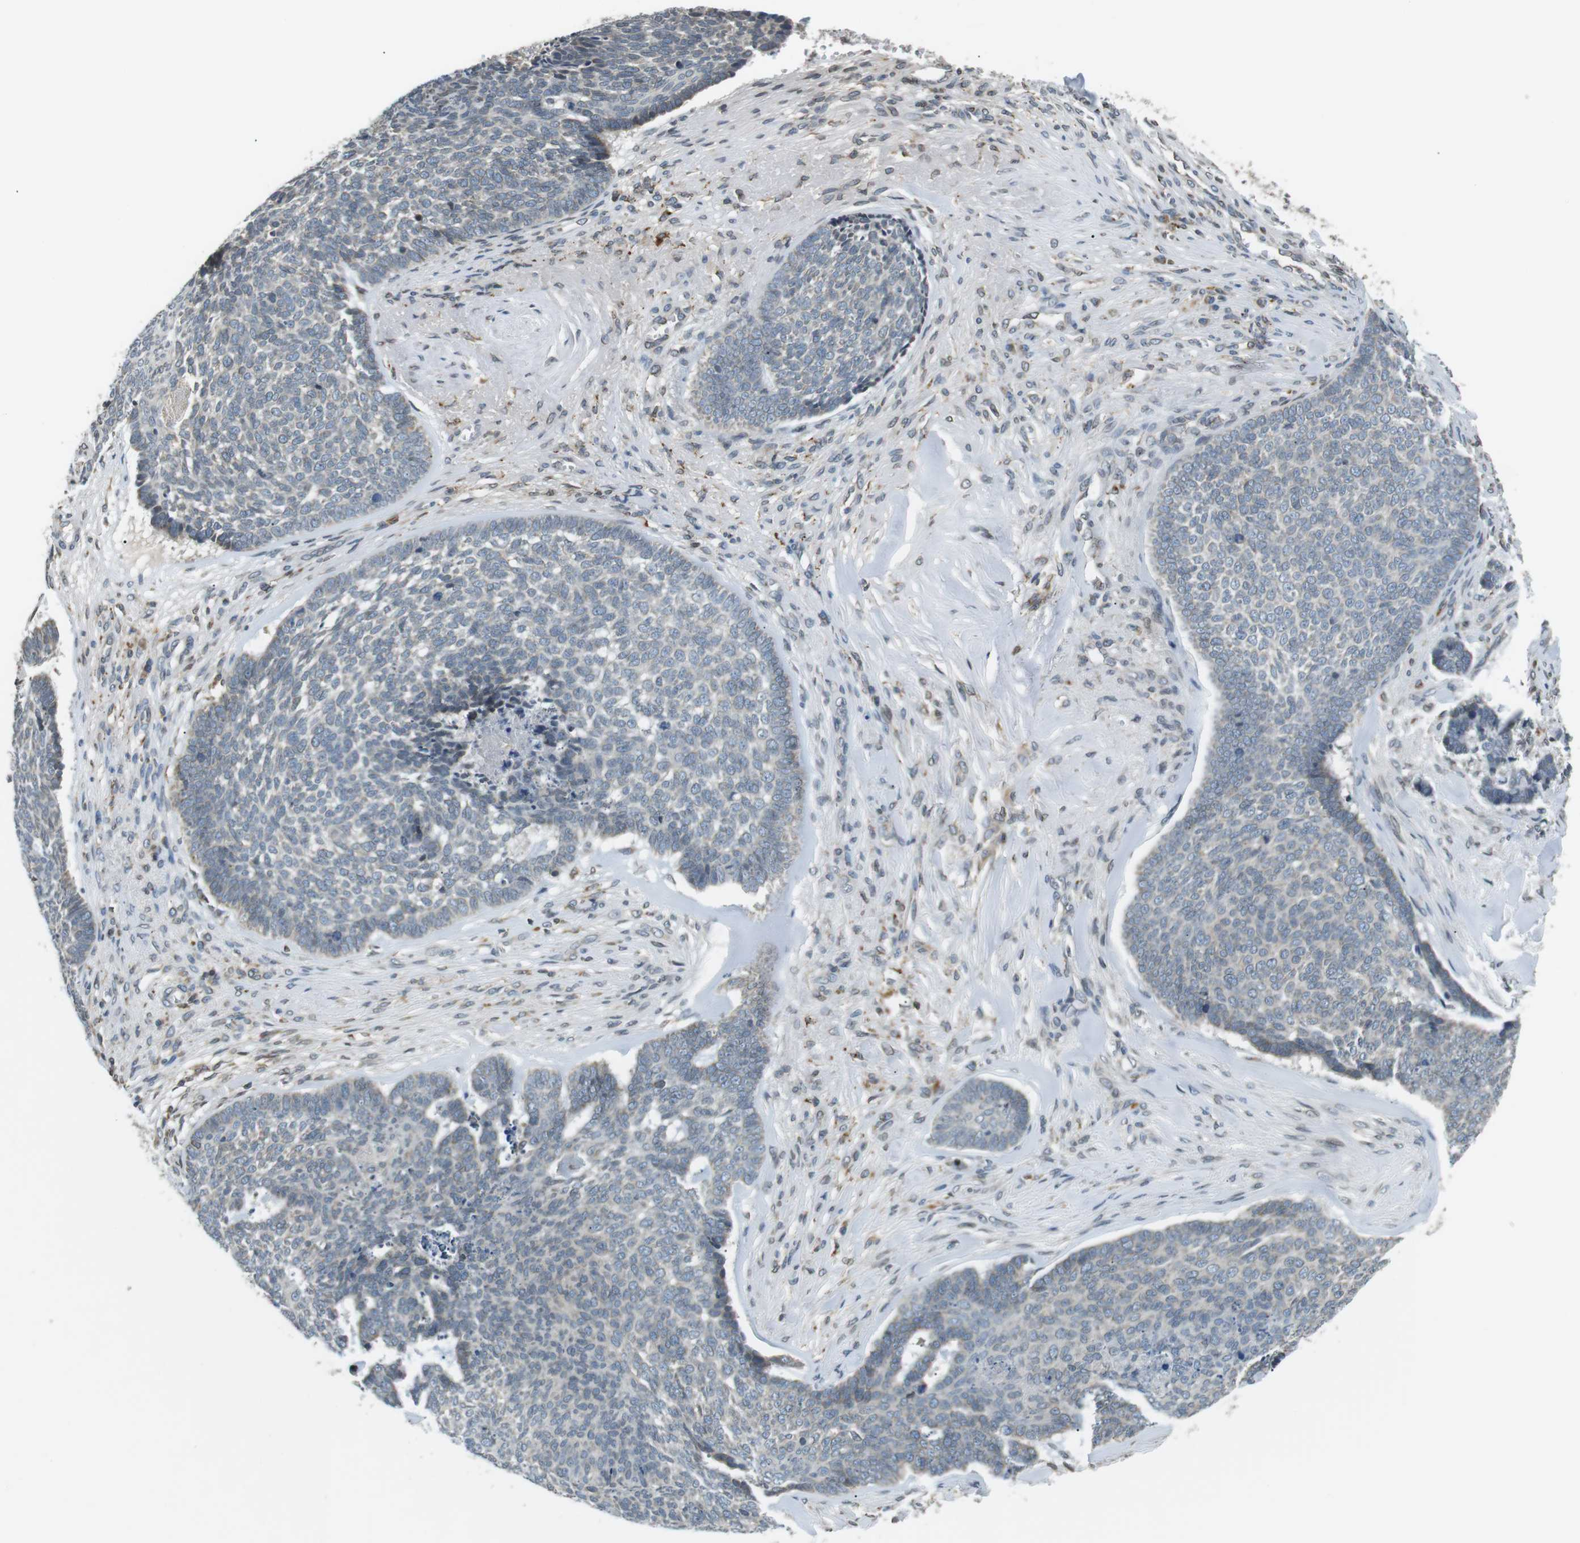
{"staining": {"intensity": "weak", "quantity": "<25%", "location": "cytoplasmic/membranous,nuclear"}, "tissue": "skin cancer", "cell_type": "Tumor cells", "image_type": "cancer", "snomed": [{"axis": "morphology", "description": "Basal cell carcinoma"}, {"axis": "topography", "description": "Skin"}], "caption": "Immunohistochemical staining of human skin cancer exhibits no significant positivity in tumor cells. The staining was performed using DAB to visualize the protein expression in brown, while the nuclei were stained in blue with hematoxylin (Magnification: 20x).", "gene": "TMX4", "patient": {"sex": "male", "age": 84}}